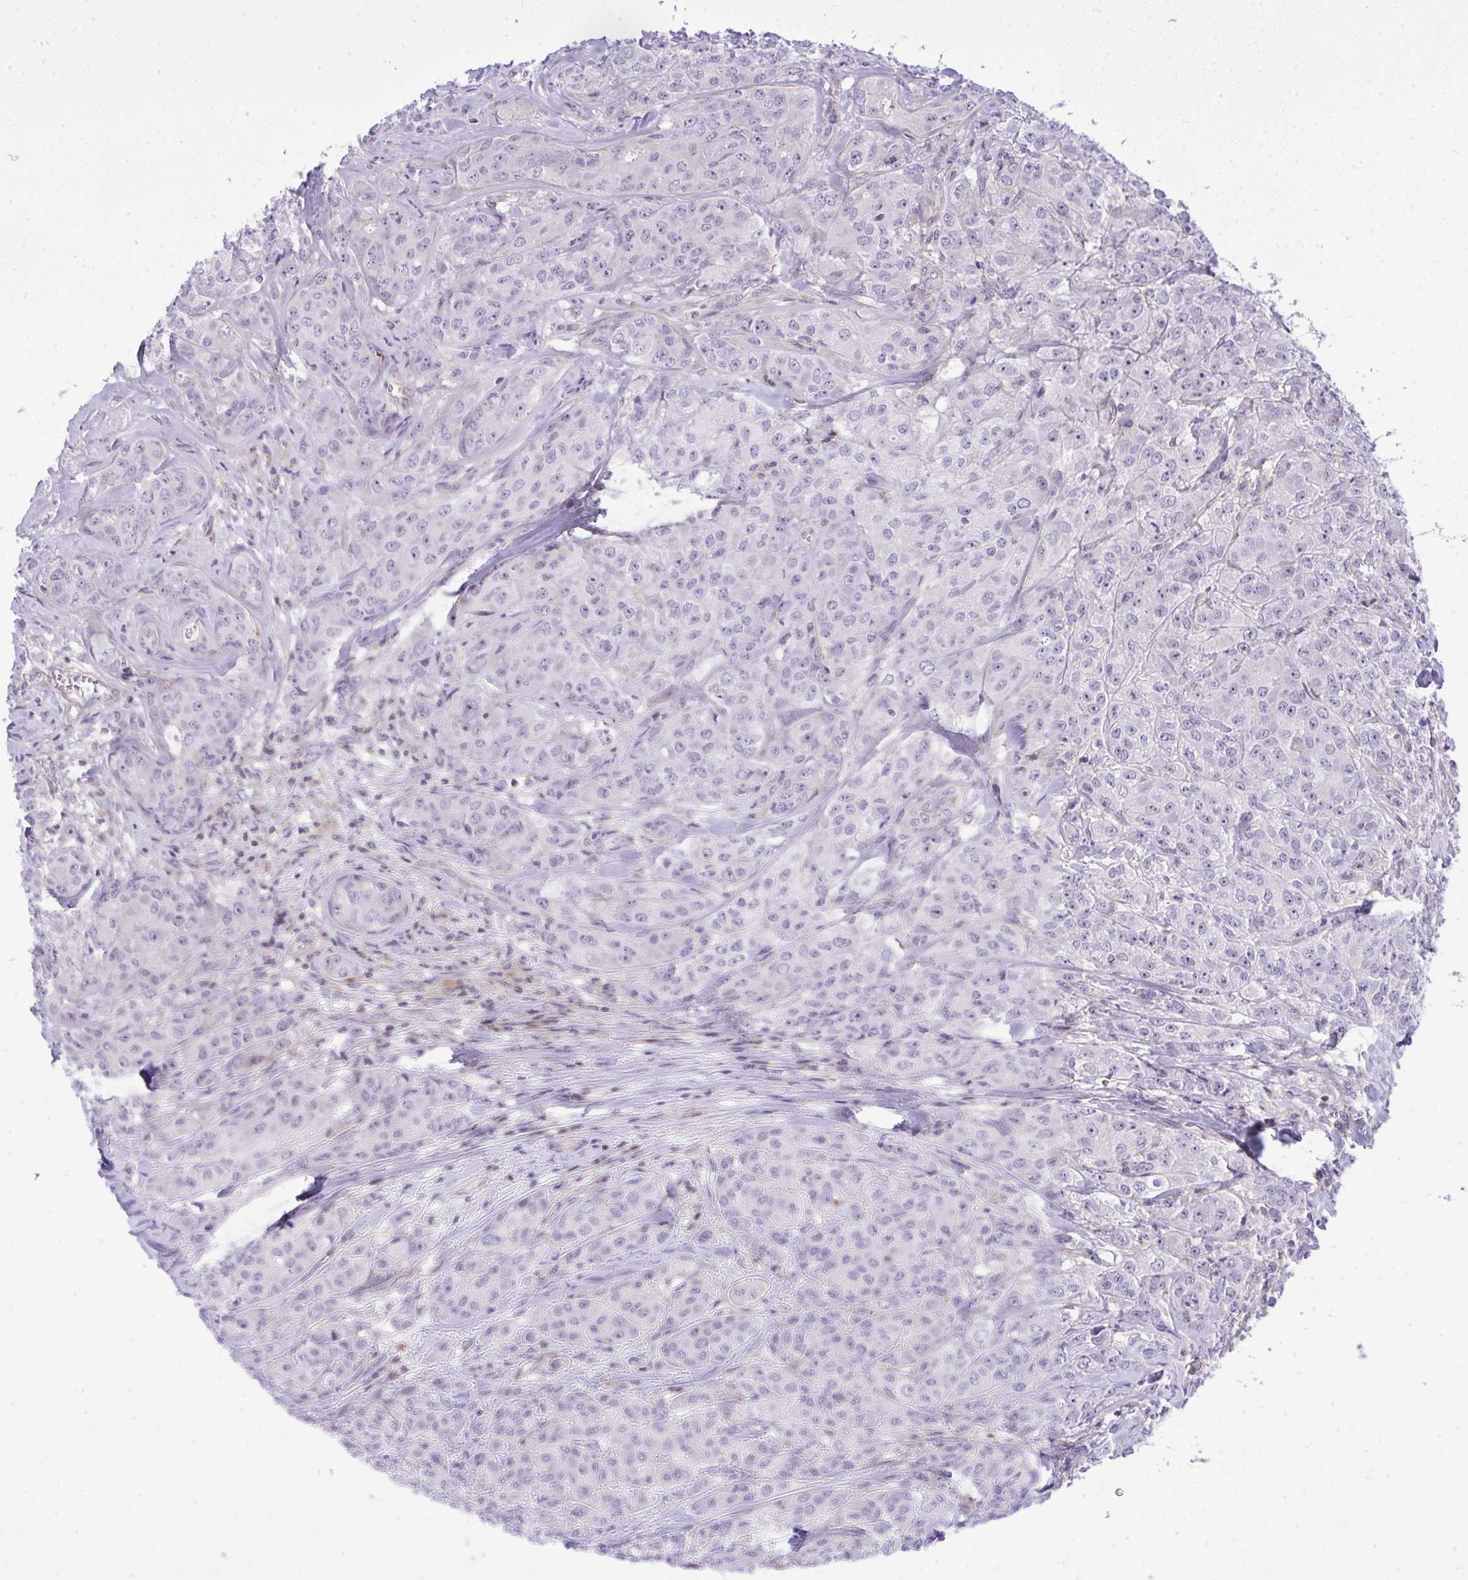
{"staining": {"intensity": "negative", "quantity": "none", "location": "none"}, "tissue": "breast cancer", "cell_type": "Tumor cells", "image_type": "cancer", "snomed": [{"axis": "morphology", "description": "Normal tissue, NOS"}, {"axis": "morphology", "description": "Duct carcinoma"}, {"axis": "topography", "description": "Breast"}], "caption": "Immunohistochemistry (IHC) photomicrograph of breast cancer (invasive ductal carcinoma) stained for a protein (brown), which exhibits no staining in tumor cells.", "gene": "GRK4", "patient": {"sex": "female", "age": 43}}